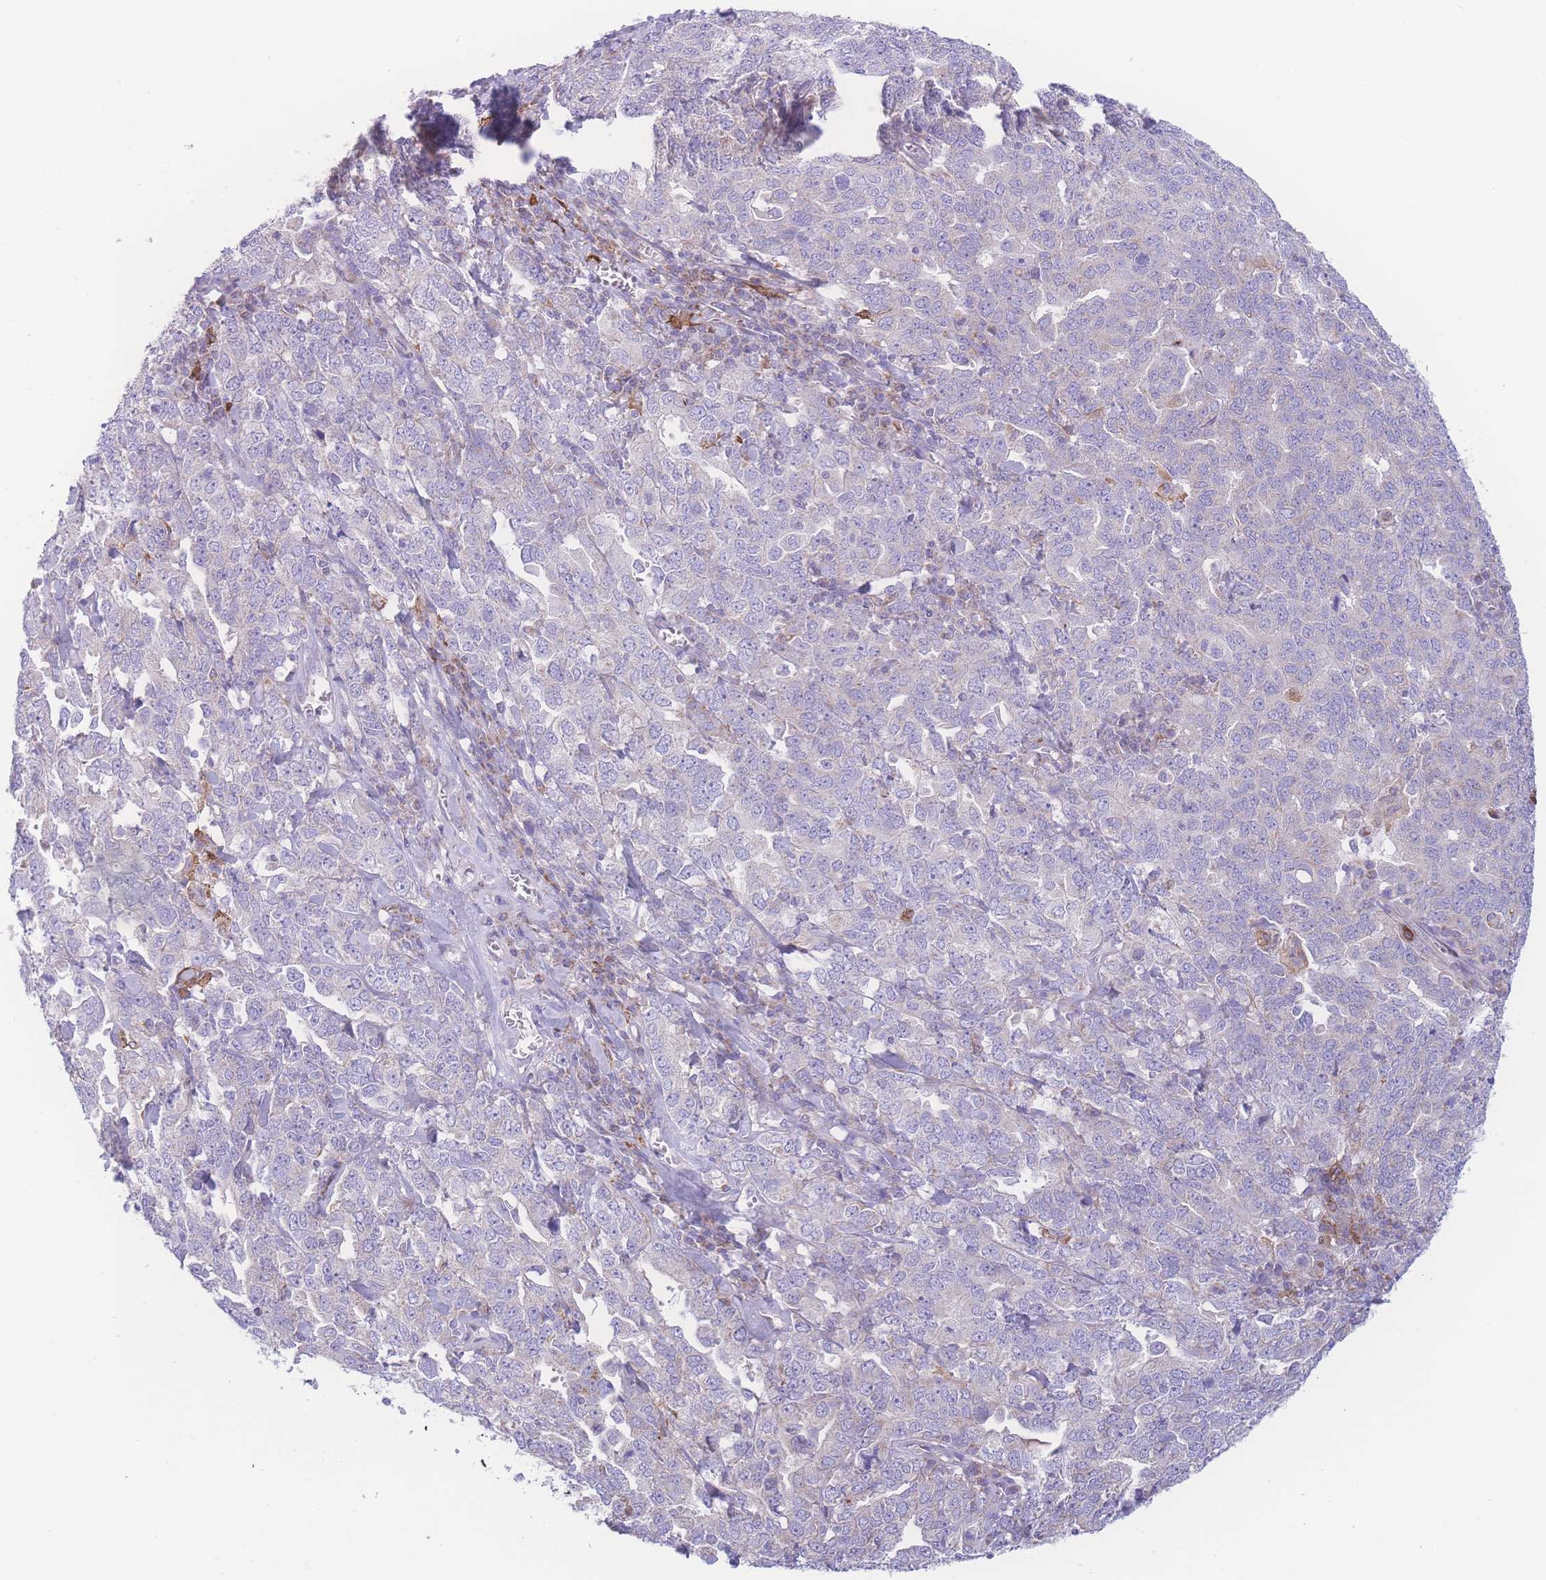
{"staining": {"intensity": "negative", "quantity": "none", "location": "none"}, "tissue": "ovarian cancer", "cell_type": "Tumor cells", "image_type": "cancer", "snomed": [{"axis": "morphology", "description": "Carcinoma, endometroid"}, {"axis": "topography", "description": "Ovary"}], "caption": "Immunohistochemistry of human ovarian endometroid carcinoma shows no positivity in tumor cells.", "gene": "NBEAL1", "patient": {"sex": "female", "age": 62}}